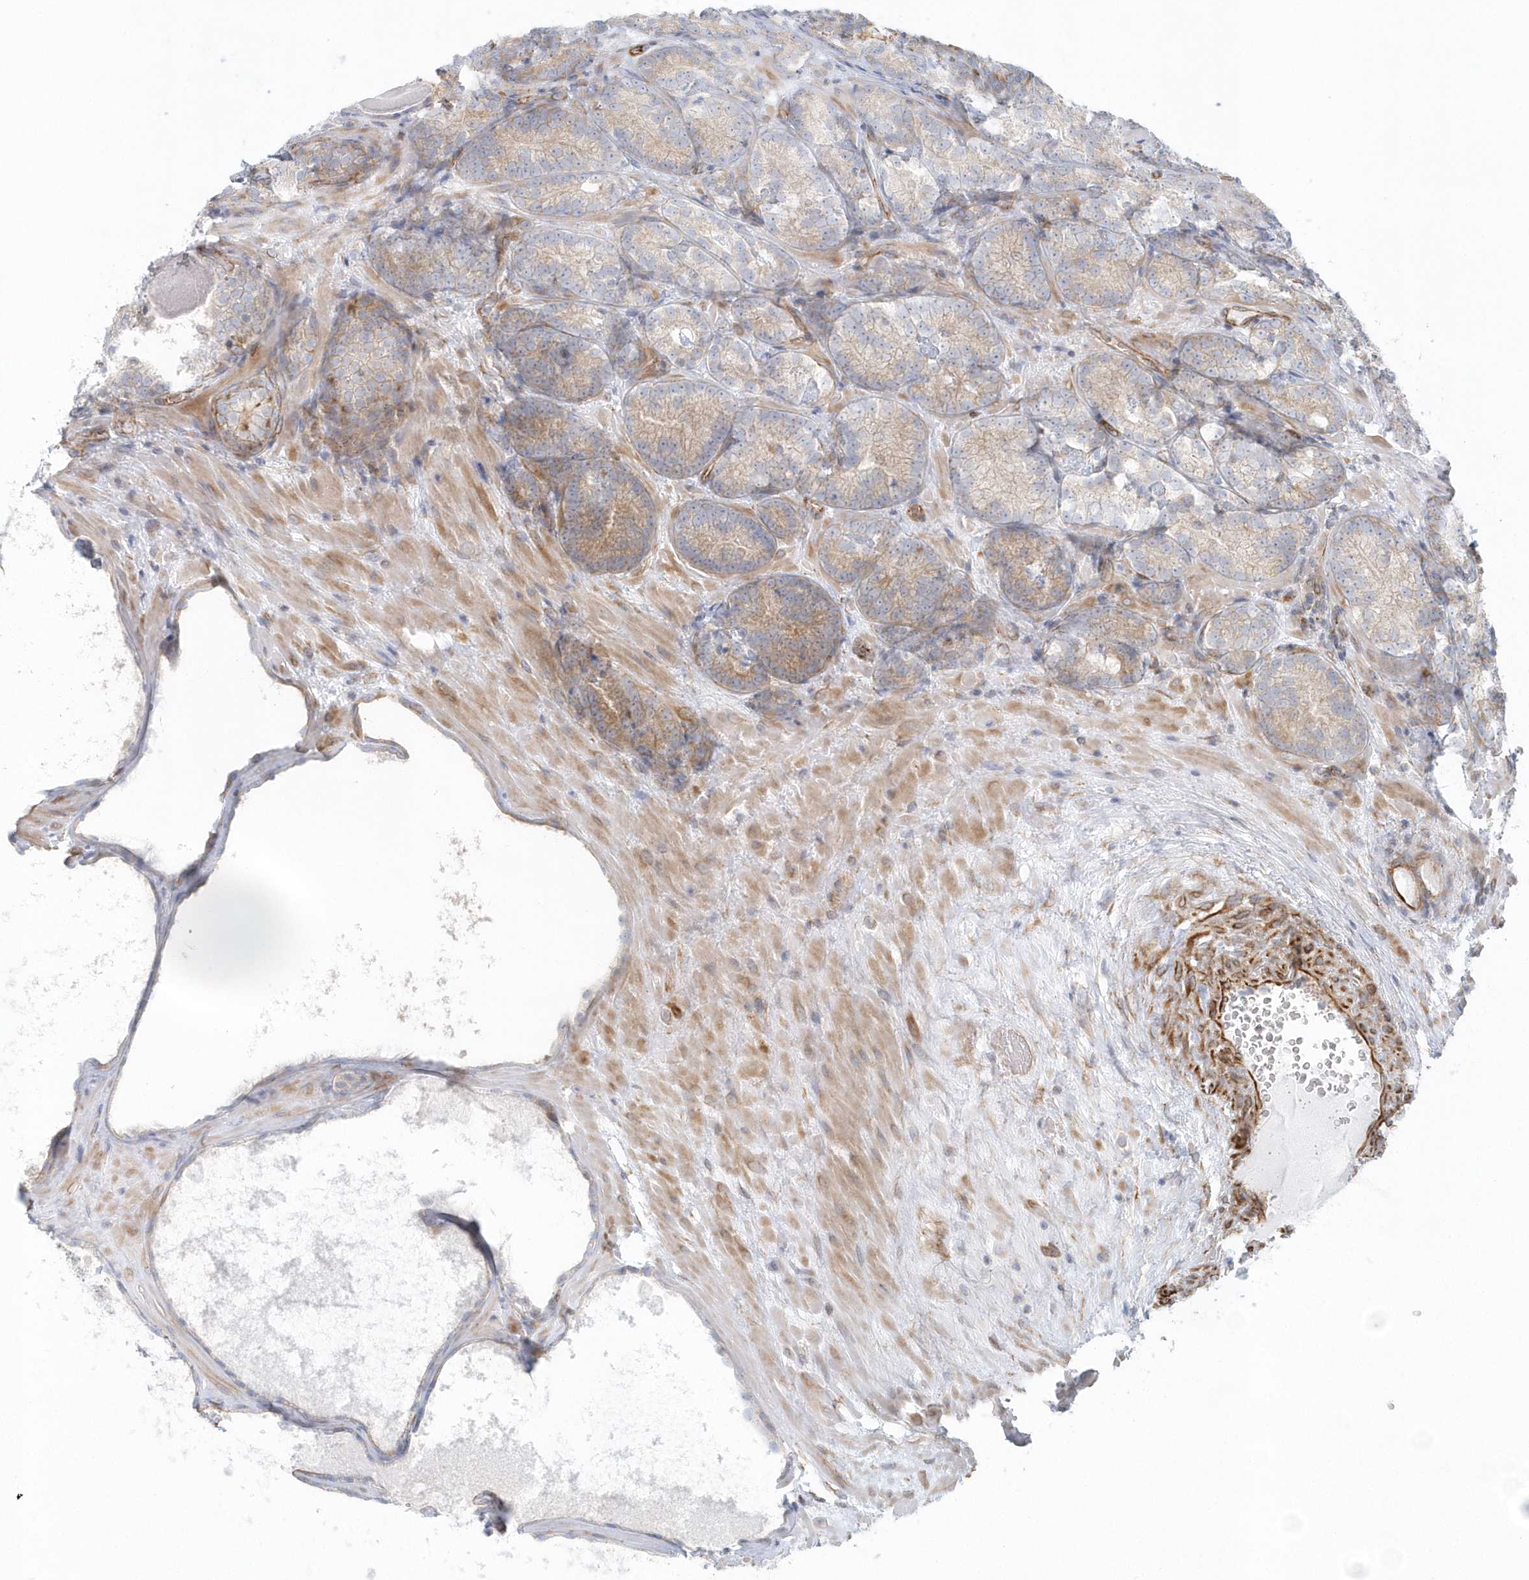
{"staining": {"intensity": "weak", "quantity": "25%-75%", "location": "cytoplasmic/membranous"}, "tissue": "prostate cancer", "cell_type": "Tumor cells", "image_type": "cancer", "snomed": [{"axis": "morphology", "description": "Adenocarcinoma, High grade"}, {"axis": "topography", "description": "Prostate"}], "caption": "An immunohistochemistry (IHC) histopathology image of neoplastic tissue is shown. Protein staining in brown shows weak cytoplasmic/membranous positivity in prostate cancer within tumor cells.", "gene": "GPR152", "patient": {"sex": "male", "age": 66}}